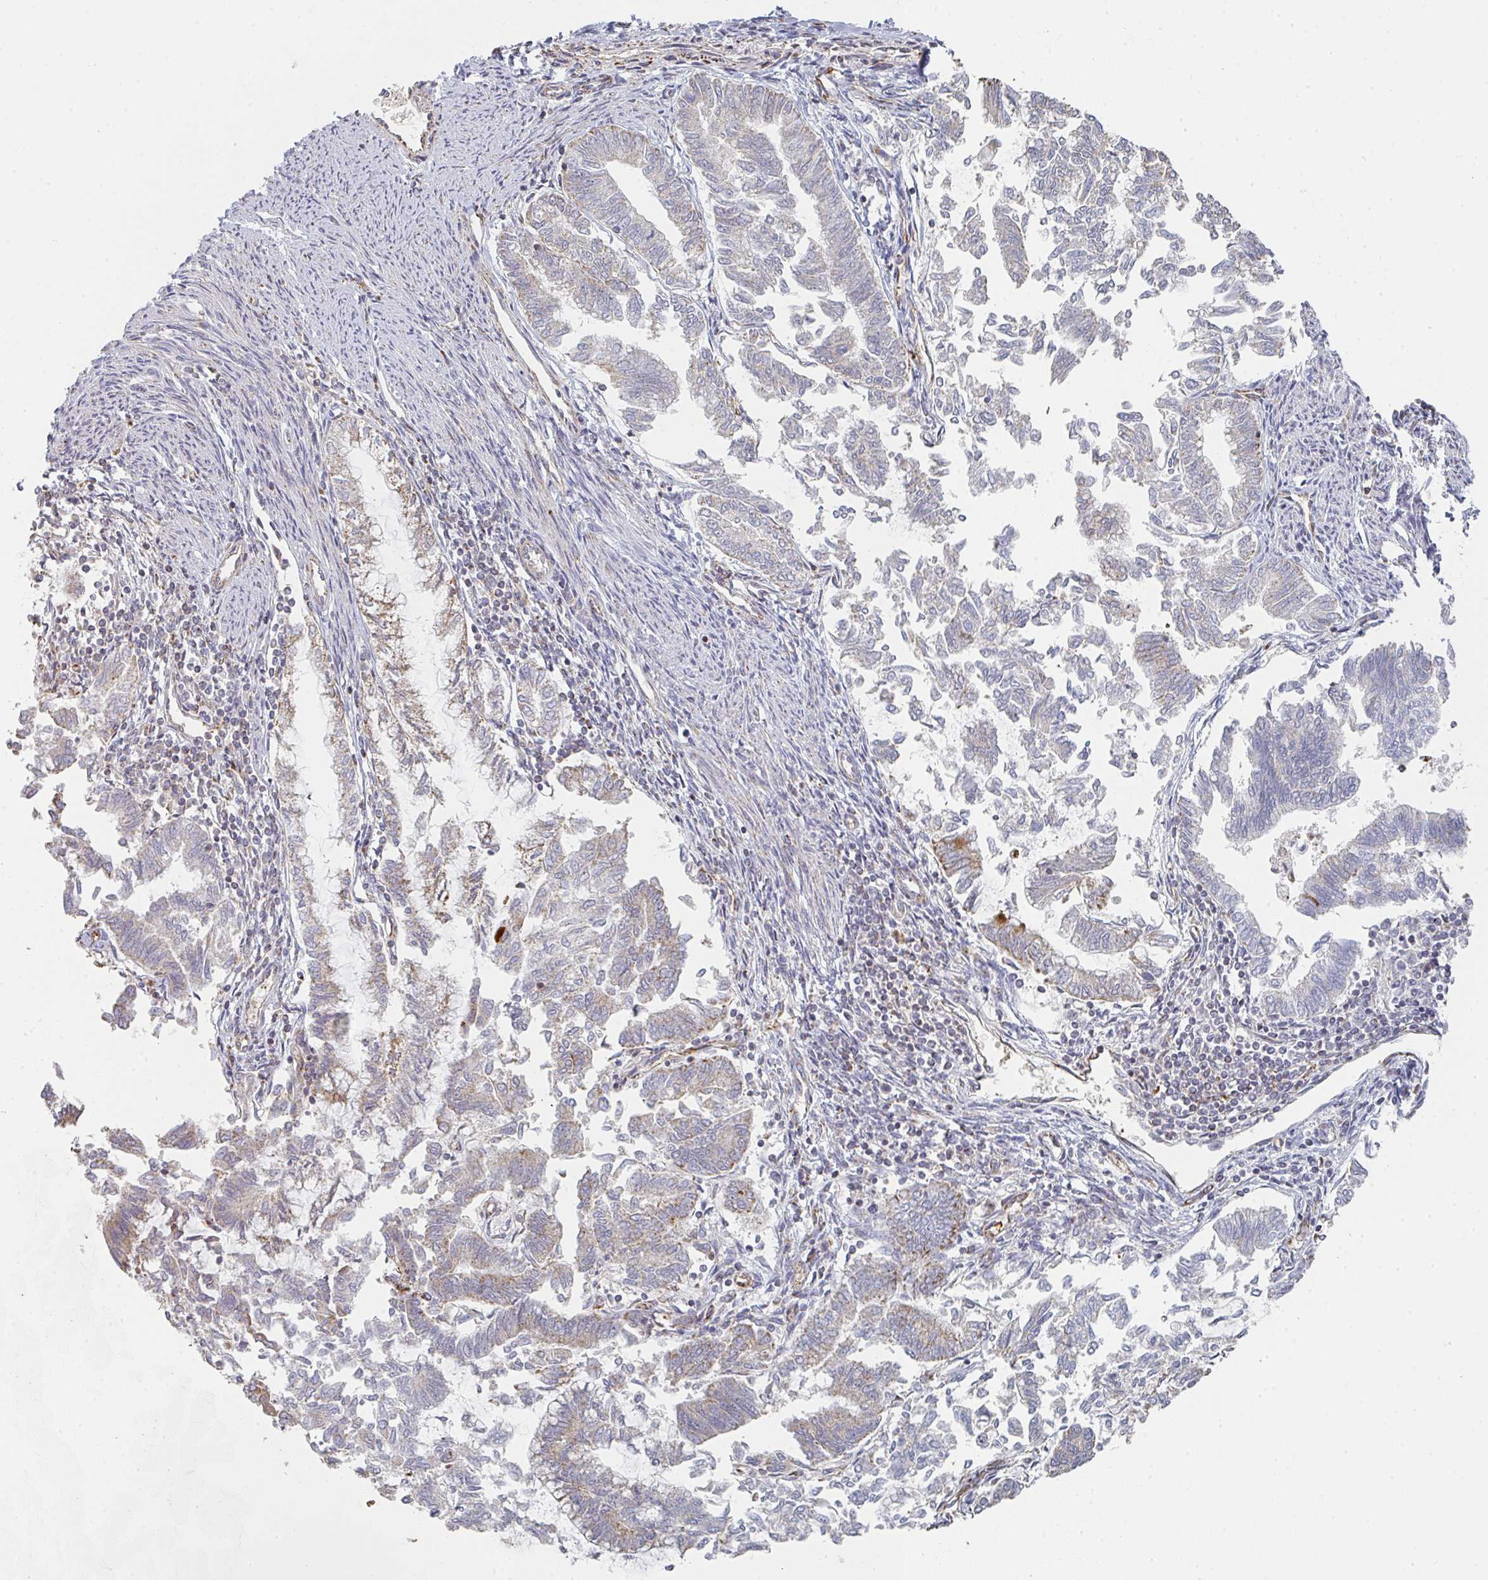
{"staining": {"intensity": "weak", "quantity": "<25%", "location": "cytoplasmic/membranous"}, "tissue": "endometrial cancer", "cell_type": "Tumor cells", "image_type": "cancer", "snomed": [{"axis": "morphology", "description": "Adenocarcinoma, NOS"}, {"axis": "topography", "description": "Endometrium"}], "caption": "DAB (3,3'-diaminobenzidine) immunohistochemical staining of human endometrial cancer shows no significant staining in tumor cells.", "gene": "ZNF526", "patient": {"sex": "female", "age": 79}}